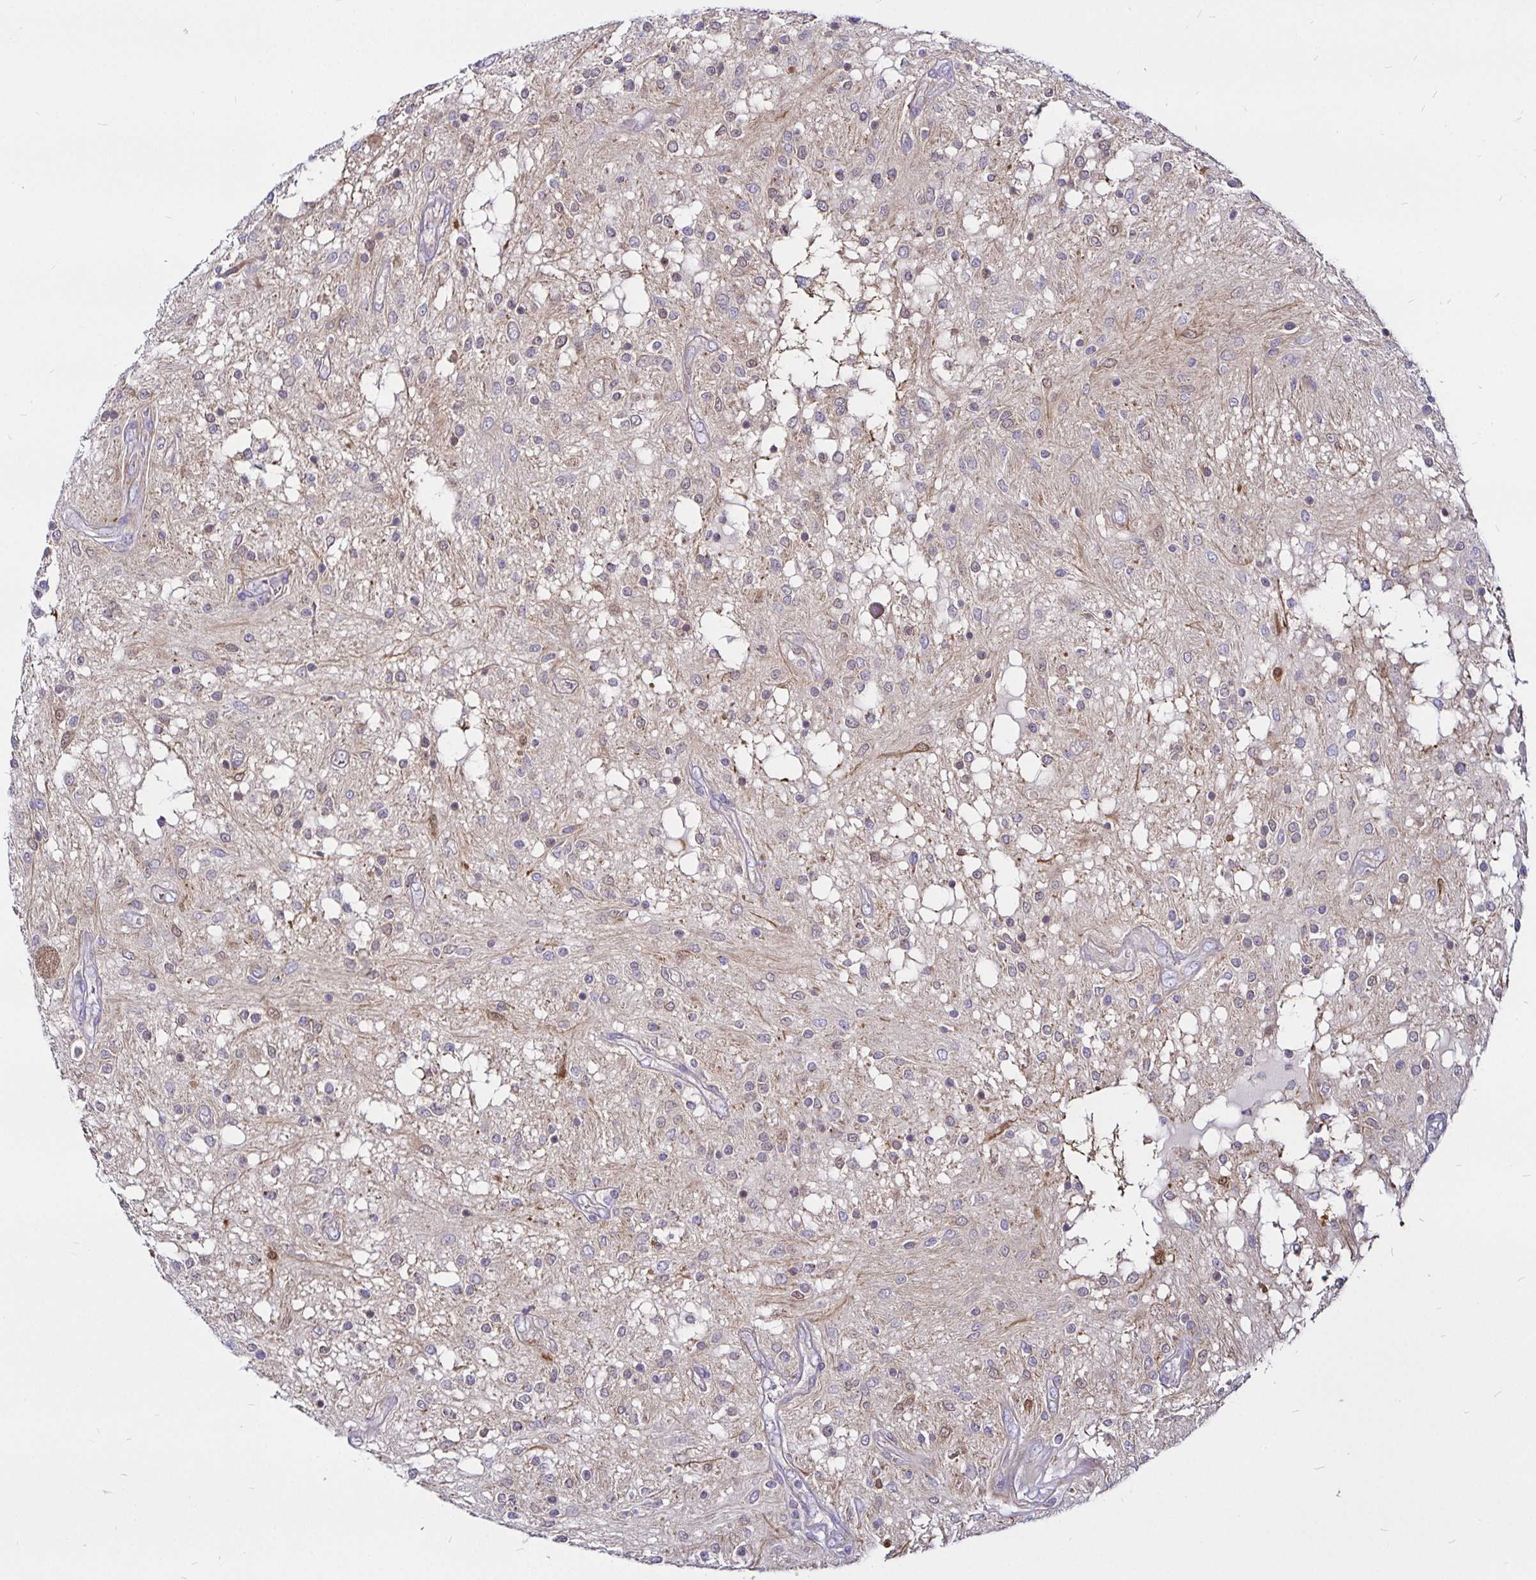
{"staining": {"intensity": "weak", "quantity": "<25%", "location": "cytoplasmic/membranous"}, "tissue": "glioma", "cell_type": "Tumor cells", "image_type": "cancer", "snomed": [{"axis": "morphology", "description": "Glioma, malignant, Low grade"}, {"axis": "topography", "description": "Cerebellum"}], "caption": "Human glioma stained for a protein using immunohistochemistry displays no staining in tumor cells.", "gene": "PGAM2", "patient": {"sex": "female", "age": 14}}